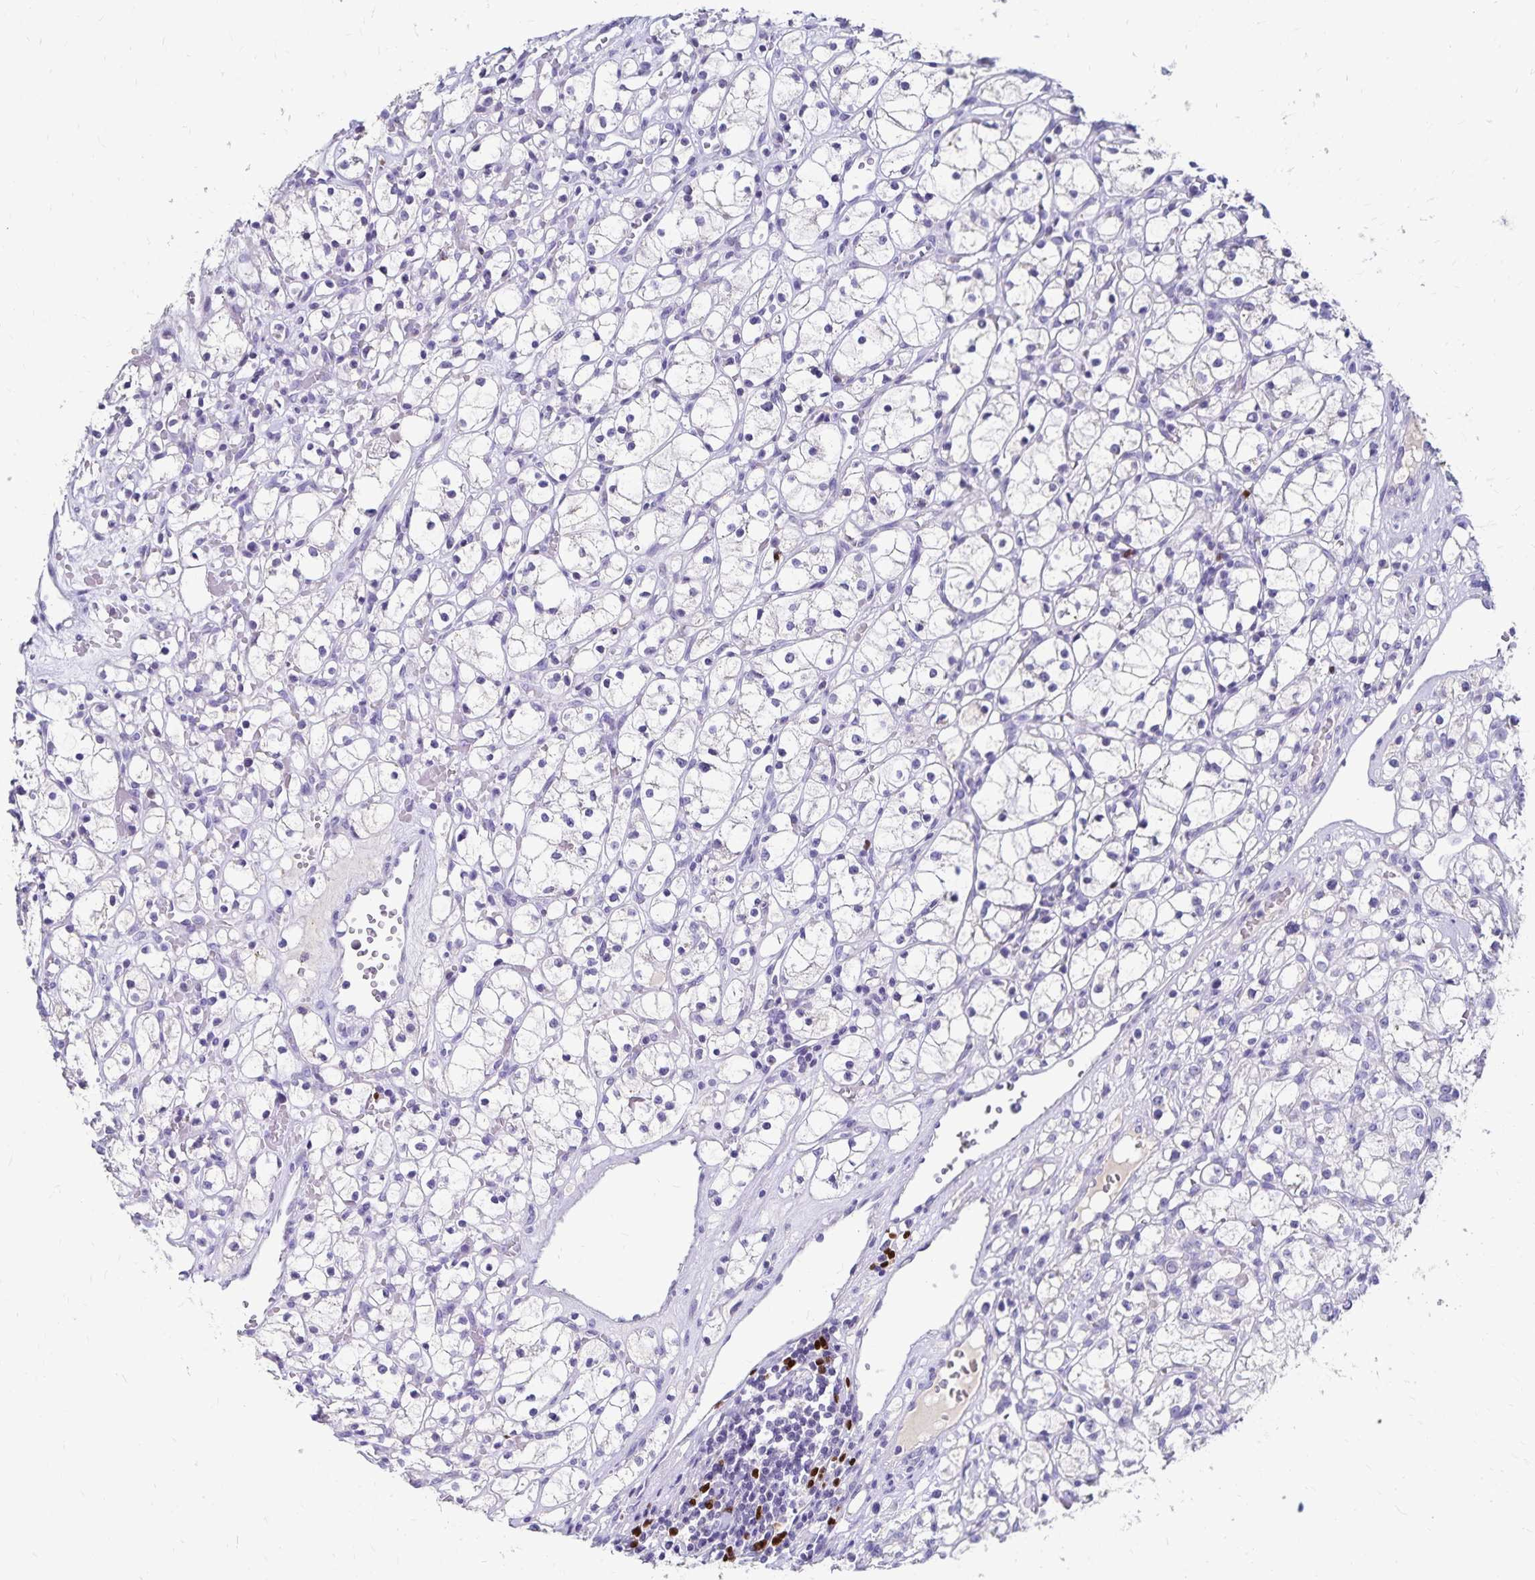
{"staining": {"intensity": "negative", "quantity": "none", "location": "none"}, "tissue": "renal cancer", "cell_type": "Tumor cells", "image_type": "cancer", "snomed": [{"axis": "morphology", "description": "Adenocarcinoma, NOS"}, {"axis": "topography", "description": "Kidney"}], "caption": "This is an immunohistochemistry (IHC) micrograph of human renal adenocarcinoma. There is no staining in tumor cells.", "gene": "PAX5", "patient": {"sex": "female", "age": 59}}